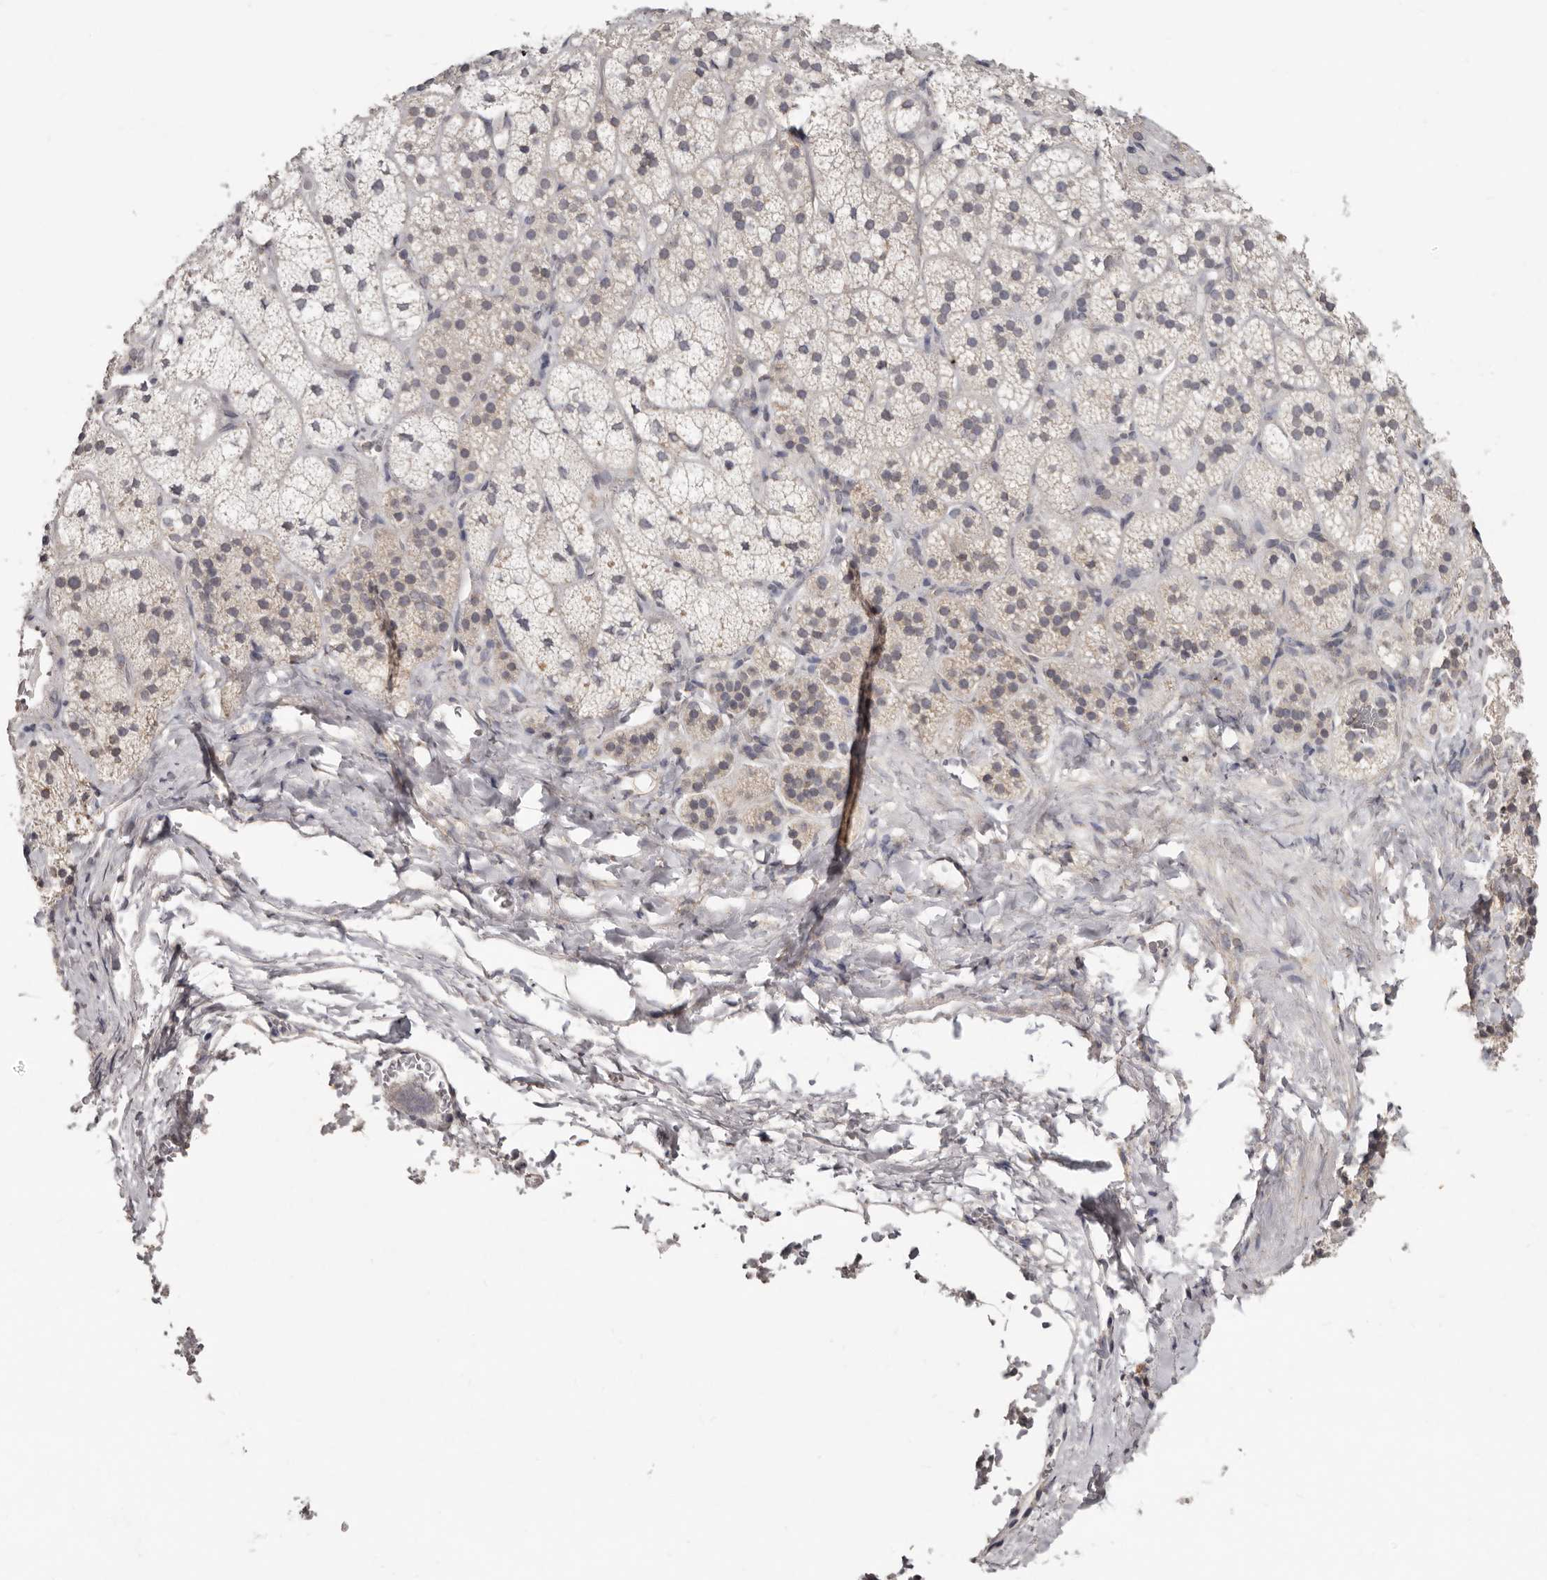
{"staining": {"intensity": "moderate", "quantity": "<25%", "location": "cytoplasmic/membranous"}, "tissue": "adrenal gland", "cell_type": "Glandular cells", "image_type": "normal", "snomed": [{"axis": "morphology", "description": "Normal tissue, NOS"}, {"axis": "topography", "description": "Adrenal gland"}], "caption": "Protein expression analysis of benign human adrenal gland reveals moderate cytoplasmic/membranous expression in about <25% of glandular cells. (Stains: DAB in brown, nuclei in blue, Microscopy: brightfield microscopy at high magnification).", "gene": "LINGO2", "patient": {"sex": "female", "age": 44}}